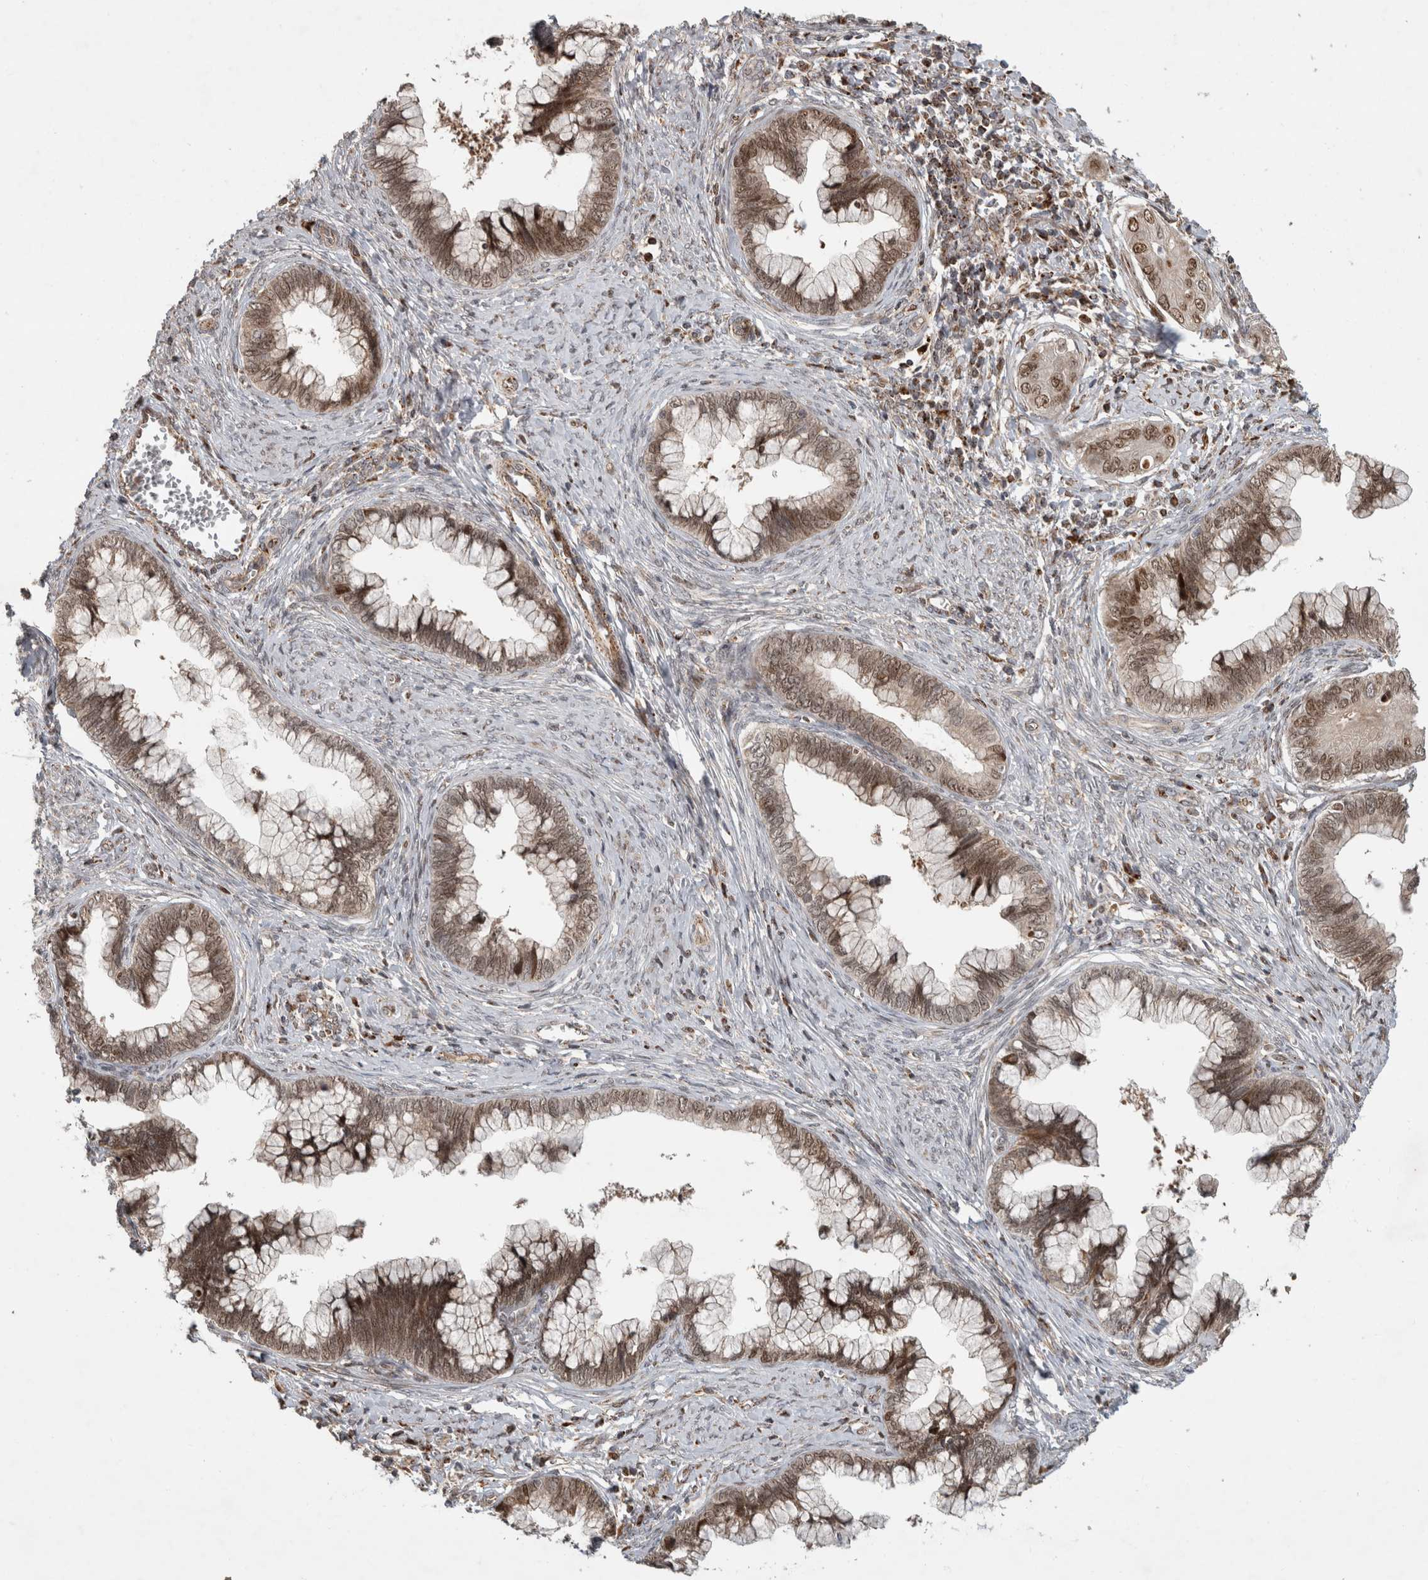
{"staining": {"intensity": "moderate", "quantity": ">75%", "location": "cytoplasmic/membranous,nuclear"}, "tissue": "cervical cancer", "cell_type": "Tumor cells", "image_type": "cancer", "snomed": [{"axis": "morphology", "description": "Adenocarcinoma, NOS"}, {"axis": "topography", "description": "Cervix"}], "caption": "Cervical cancer (adenocarcinoma) stained with IHC shows moderate cytoplasmic/membranous and nuclear staining in about >75% of tumor cells.", "gene": "INSRR", "patient": {"sex": "female", "age": 44}}